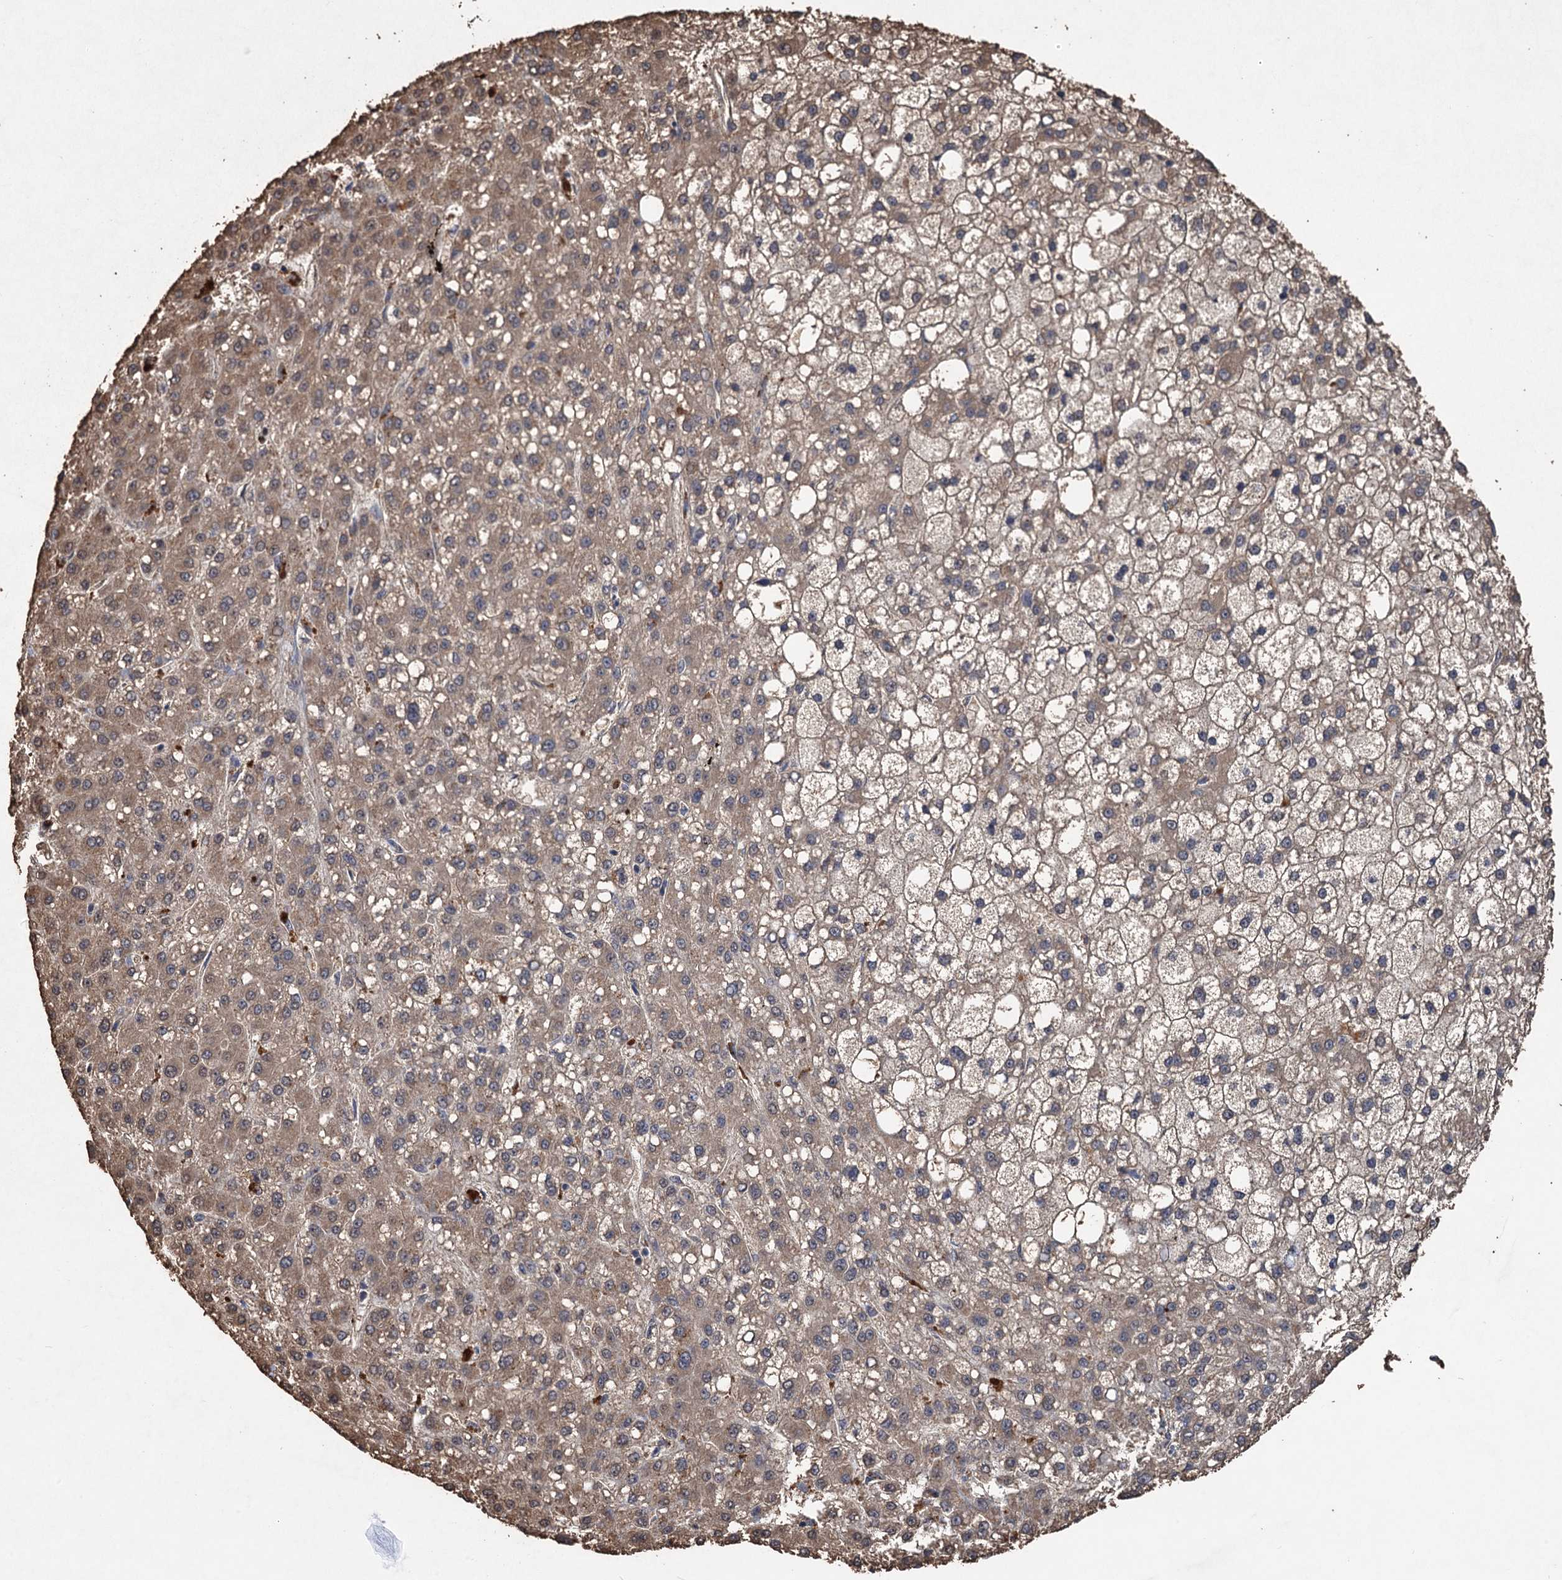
{"staining": {"intensity": "weak", "quantity": ">75%", "location": "cytoplasmic/membranous"}, "tissue": "liver cancer", "cell_type": "Tumor cells", "image_type": "cancer", "snomed": [{"axis": "morphology", "description": "Carcinoma, Hepatocellular, NOS"}, {"axis": "topography", "description": "Liver"}], "caption": "A brown stain labels weak cytoplasmic/membranous staining of a protein in human hepatocellular carcinoma (liver) tumor cells. Ihc stains the protein in brown and the nuclei are stained blue.", "gene": "SCUBE3", "patient": {"sex": "male", "age": 67}}